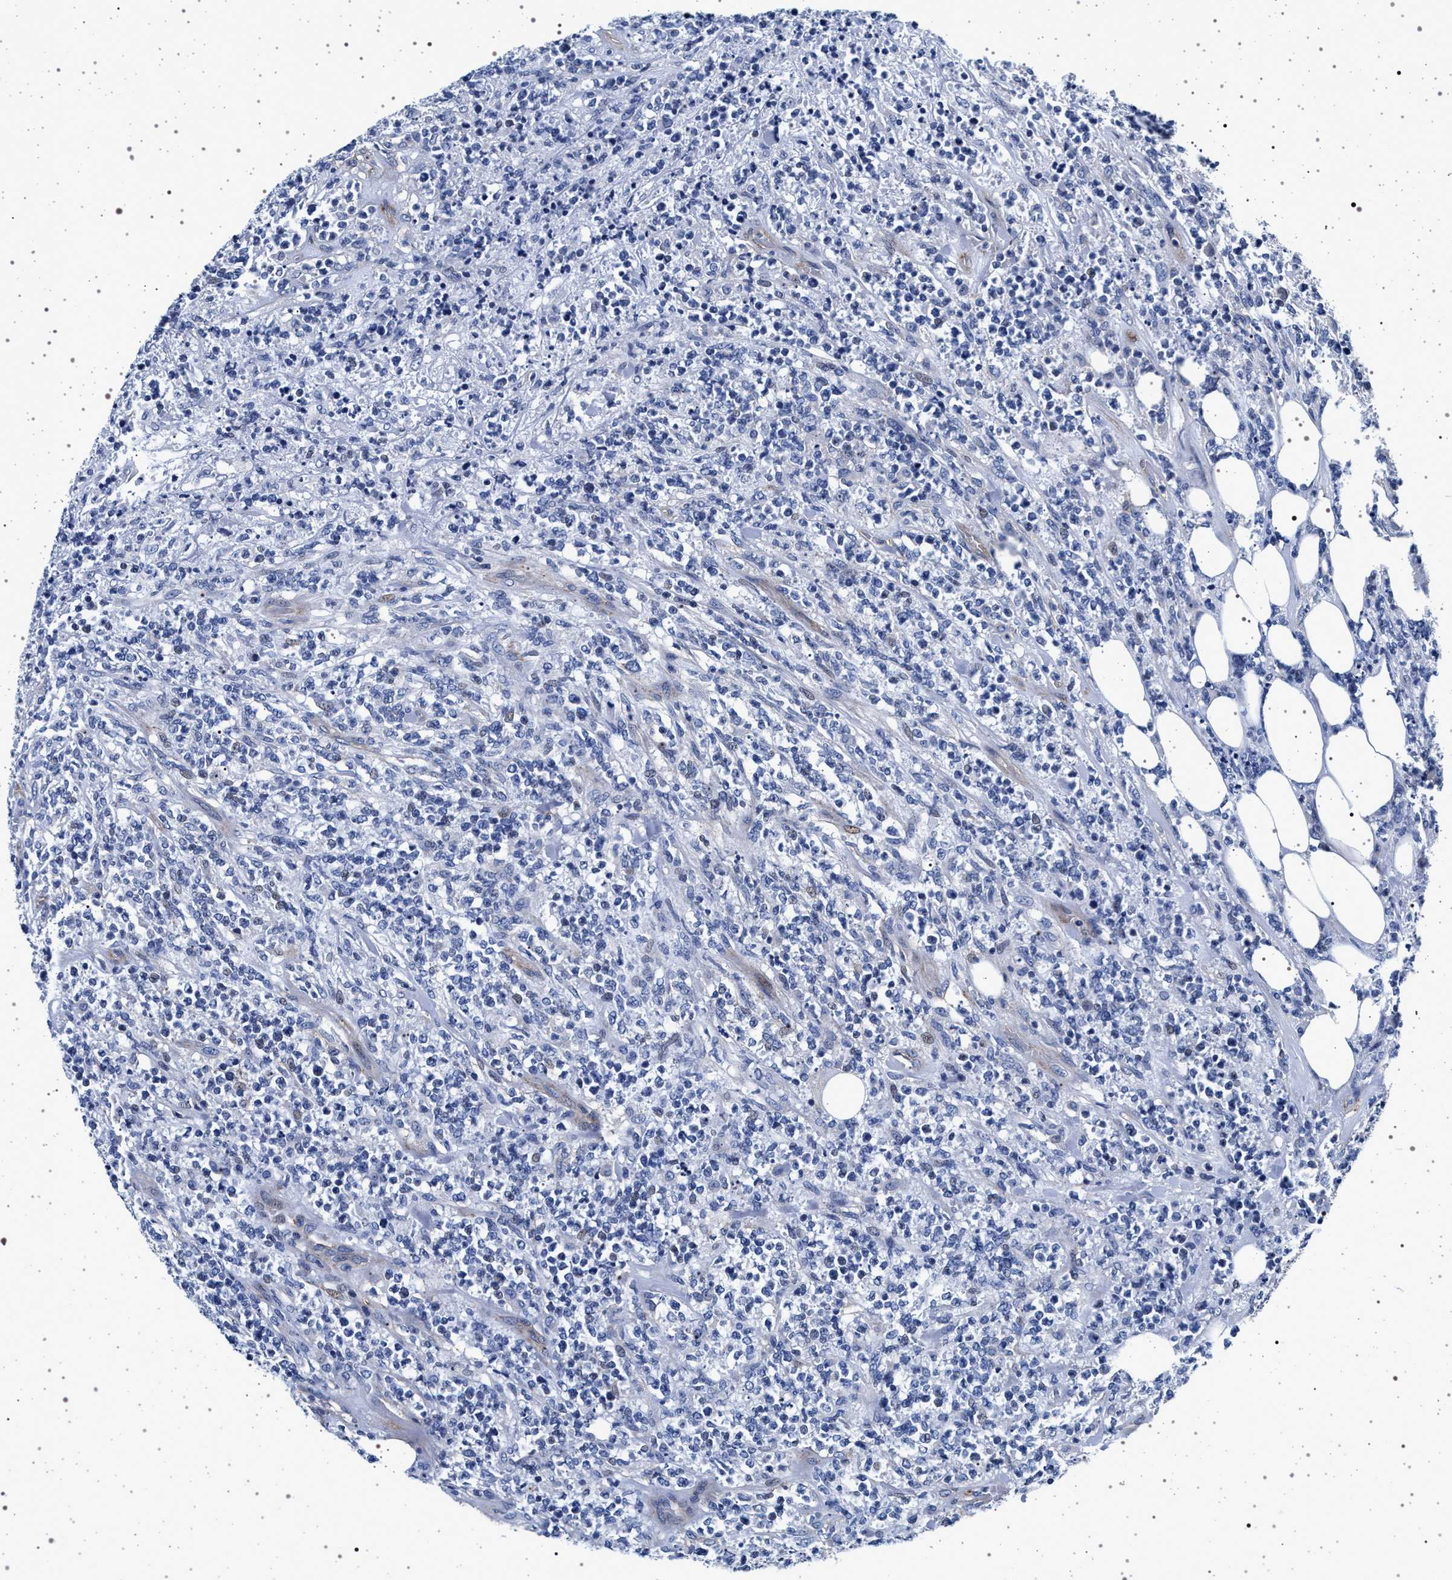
{"staining": {"intensity": "negative", "quantity": "none", "location": "none"}, "tissue": "lymphoma", "cell_type": "Tumor cells", "image_type": "cancer", "snomed": [{"axis": "morphology", "description": "Malignant lymphoma, non-Hodgkin's type, High grade"}, {"axis": "topography", "description": "Soft tissue"}], "caption": "A histopathology image of high-grade malignant lymphoma, non-Hodgkin's type stained for a protein reveals no brown staining in tumor cells.", "gene": "SLC9A1", "patient": {"sex": "male", "age": 18}}